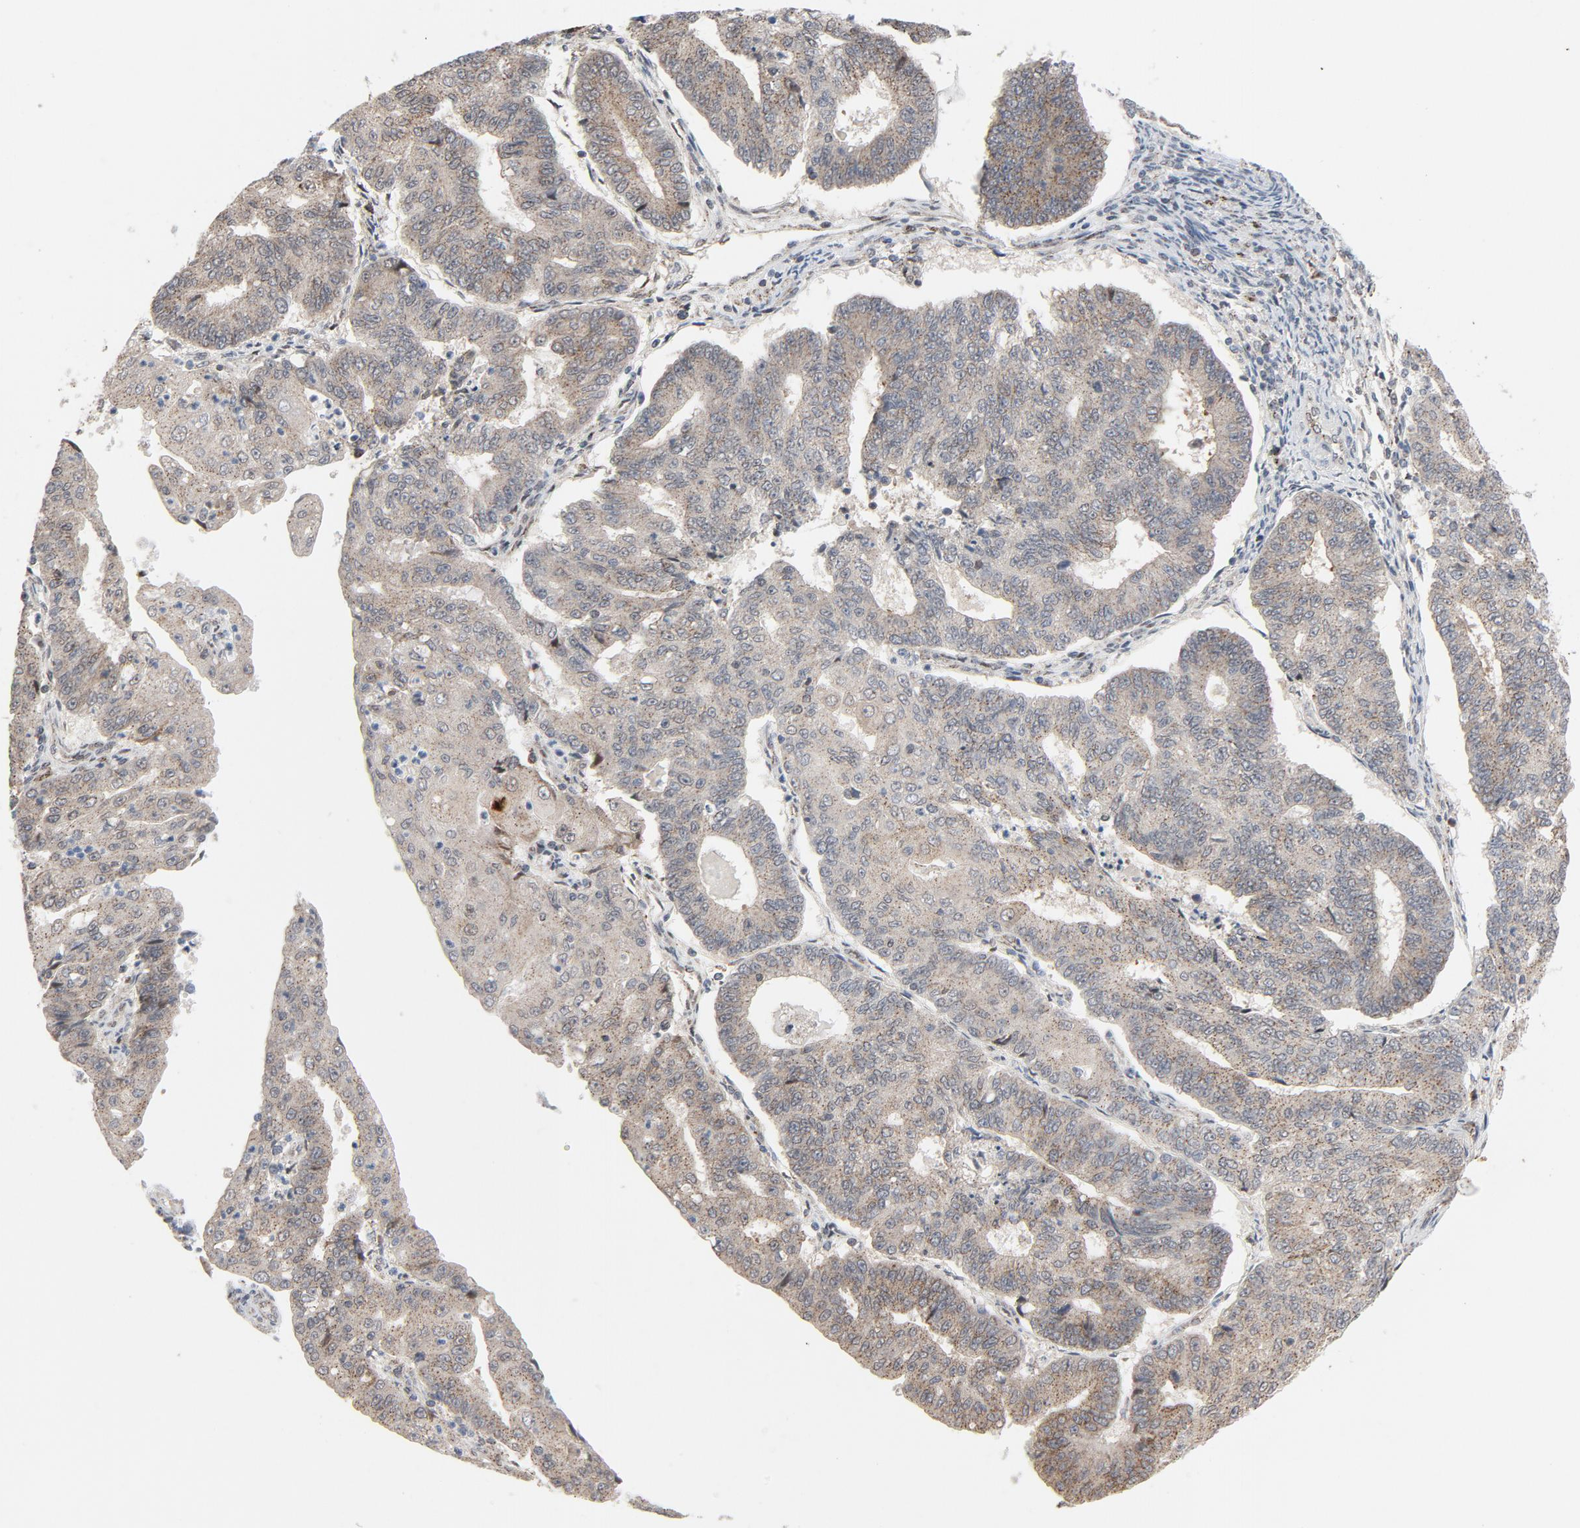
{"staining": {"intensity": "negative", "quantity": "none", "location": "none"}, "tissue": "endometrial cancer", "cell_type": "Tumor cells", "image_type": "cancer", "snomed": [{"axis": "morphology", "description": "Adenocarcinoma, NOS"}, {"axis": "topography", "description": "Endometrium"}], "caption": "A high-resolution histopathology image shows IHC staining of endometrial adenocarcinoma, which displays no significant expression in tumor cells. (DAB (3,3'-diaminobenzidine) IHC visualized using brightfield microscopy, high magnification).", "gene": "RPL12", "patient": {"sex": "female", "age": 56}}